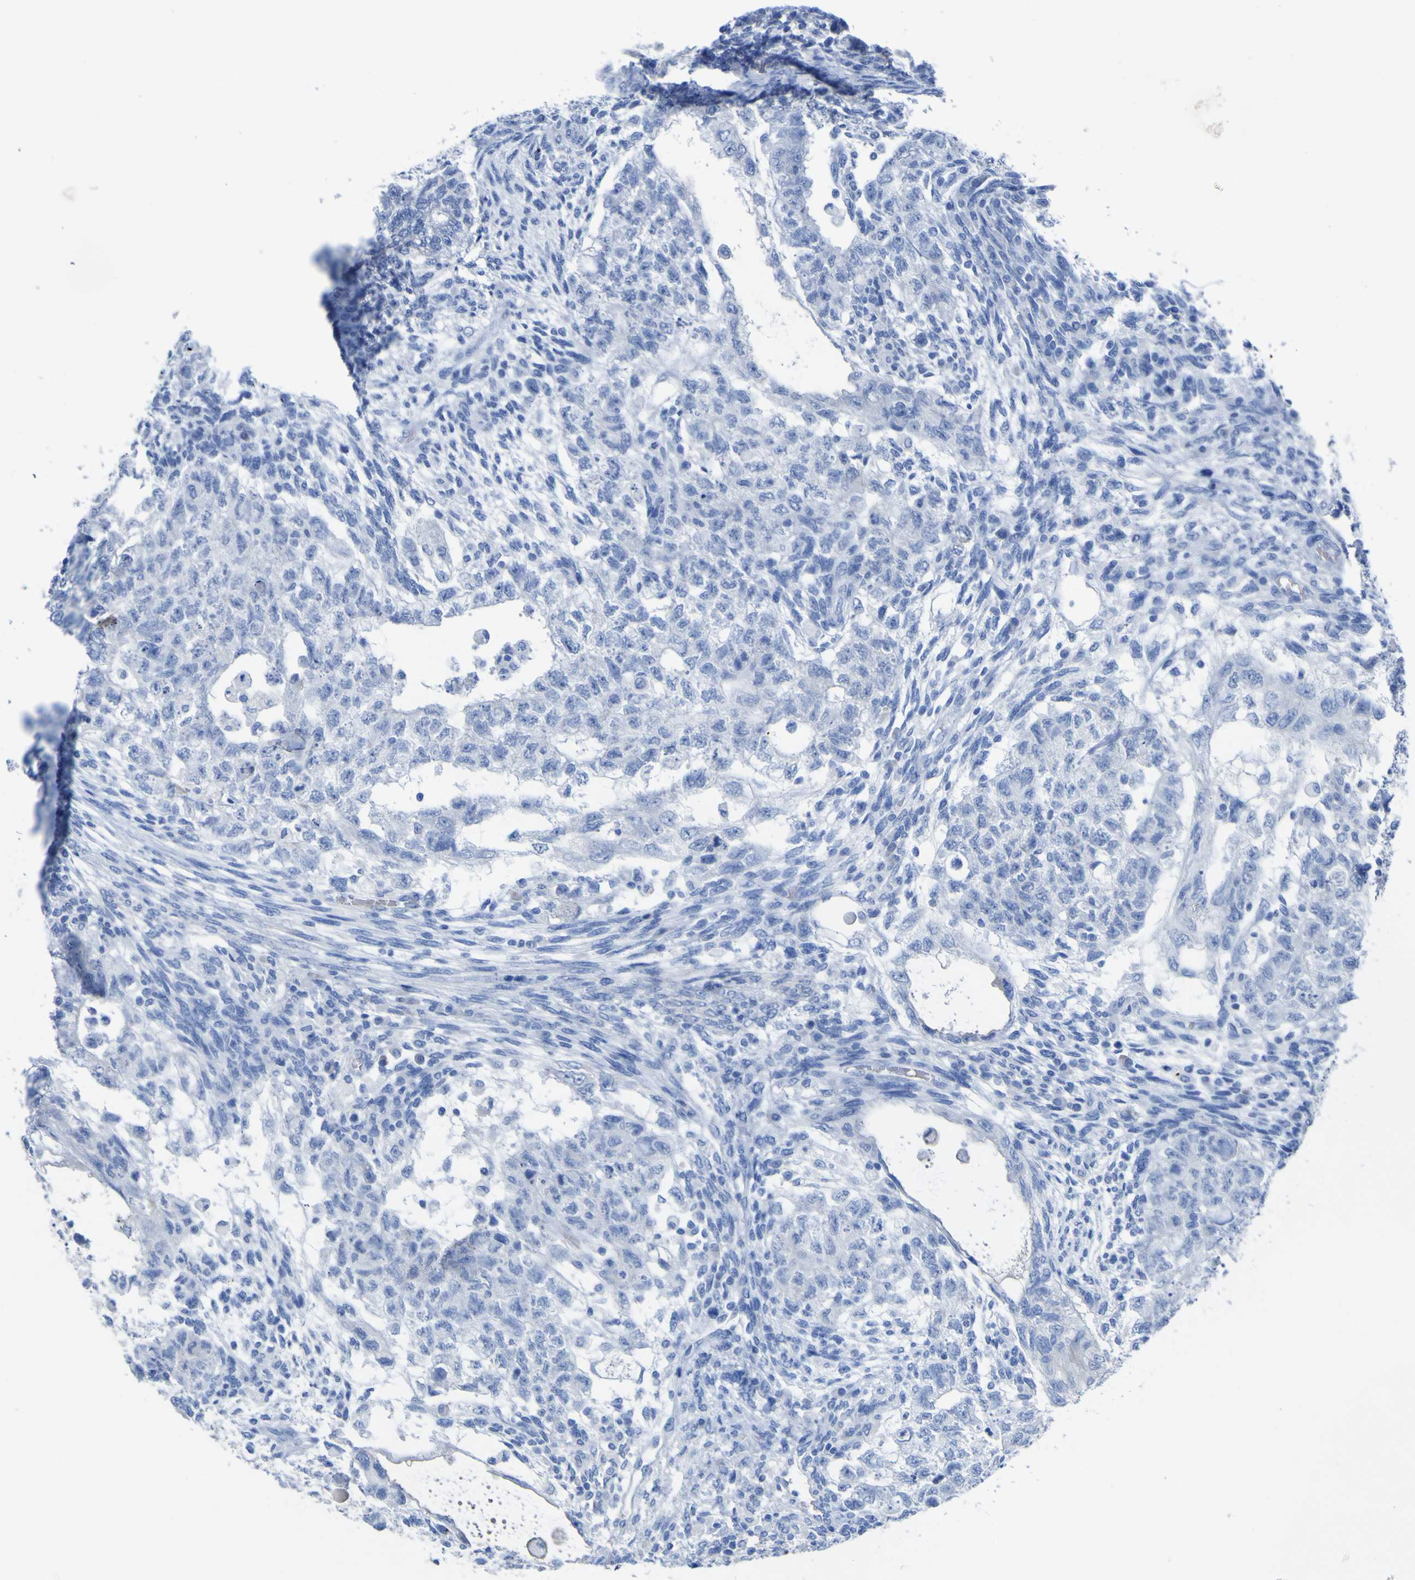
{"staining": {"intensity": "negative", "quantity": "none", "location": "none"}, "tissue": "testis cancer", "cell_type": "Tumor cells", "image_type": "cancer", "snomed": [{"axis": "morphology", "description": "Normal tissue, NOS"}, {"axis": "morphology", "description": "Carcinoma, Embryonal, NOS"}, {"axis": "topography", "description": "Testis"}], "caption": "Tumor cells show no significant protein positivity in testis embryonal carcinoma. (Stains: DAB immunohistochemistry with hematoxylin counter stain, Microscopy: brightfield microscopy at high magnification).", "gene": "GCM1", "patient": {"sex": "male", "age": 36}}